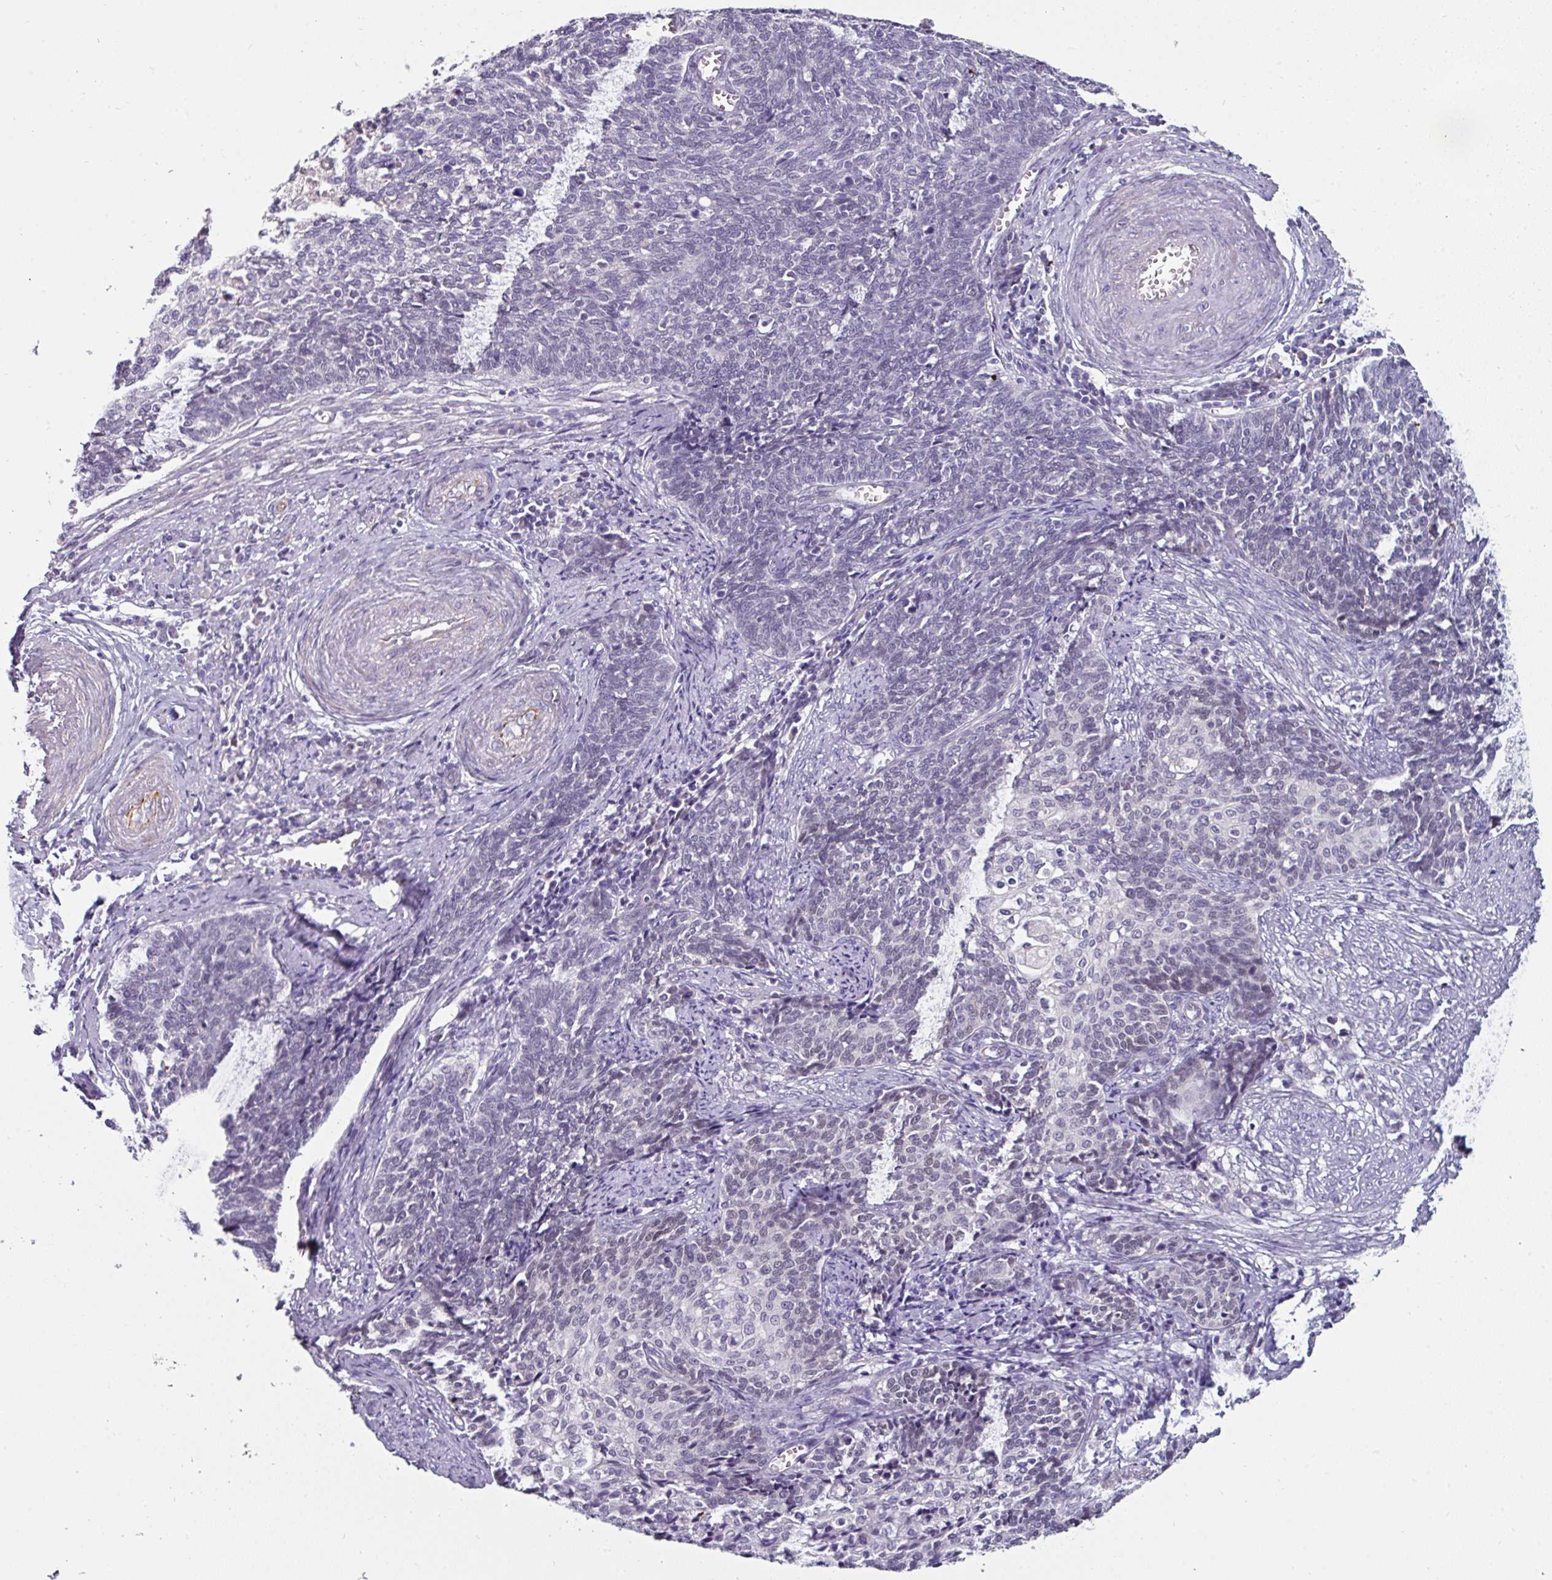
{"staining": {"intensity": "negative", "quantity": "none", "location": "none"}, "tissue": "cervical cancer", "cell_type": "Tumor cells", "image_type": "cancer", "snomed": [{"axis": "morphology", "description": "Squamous cell carcinoma, NOS"}, {"axis": "topography", "description": "Cervix"}], "caption": "This is an immunohistochemistry (IHC) histopathology image of cervical cancer (squamous cell carcinoma). There is no expression in tumor cells.", "gene": "EYA3", "patient": {"sex": "female", "age": 39}}